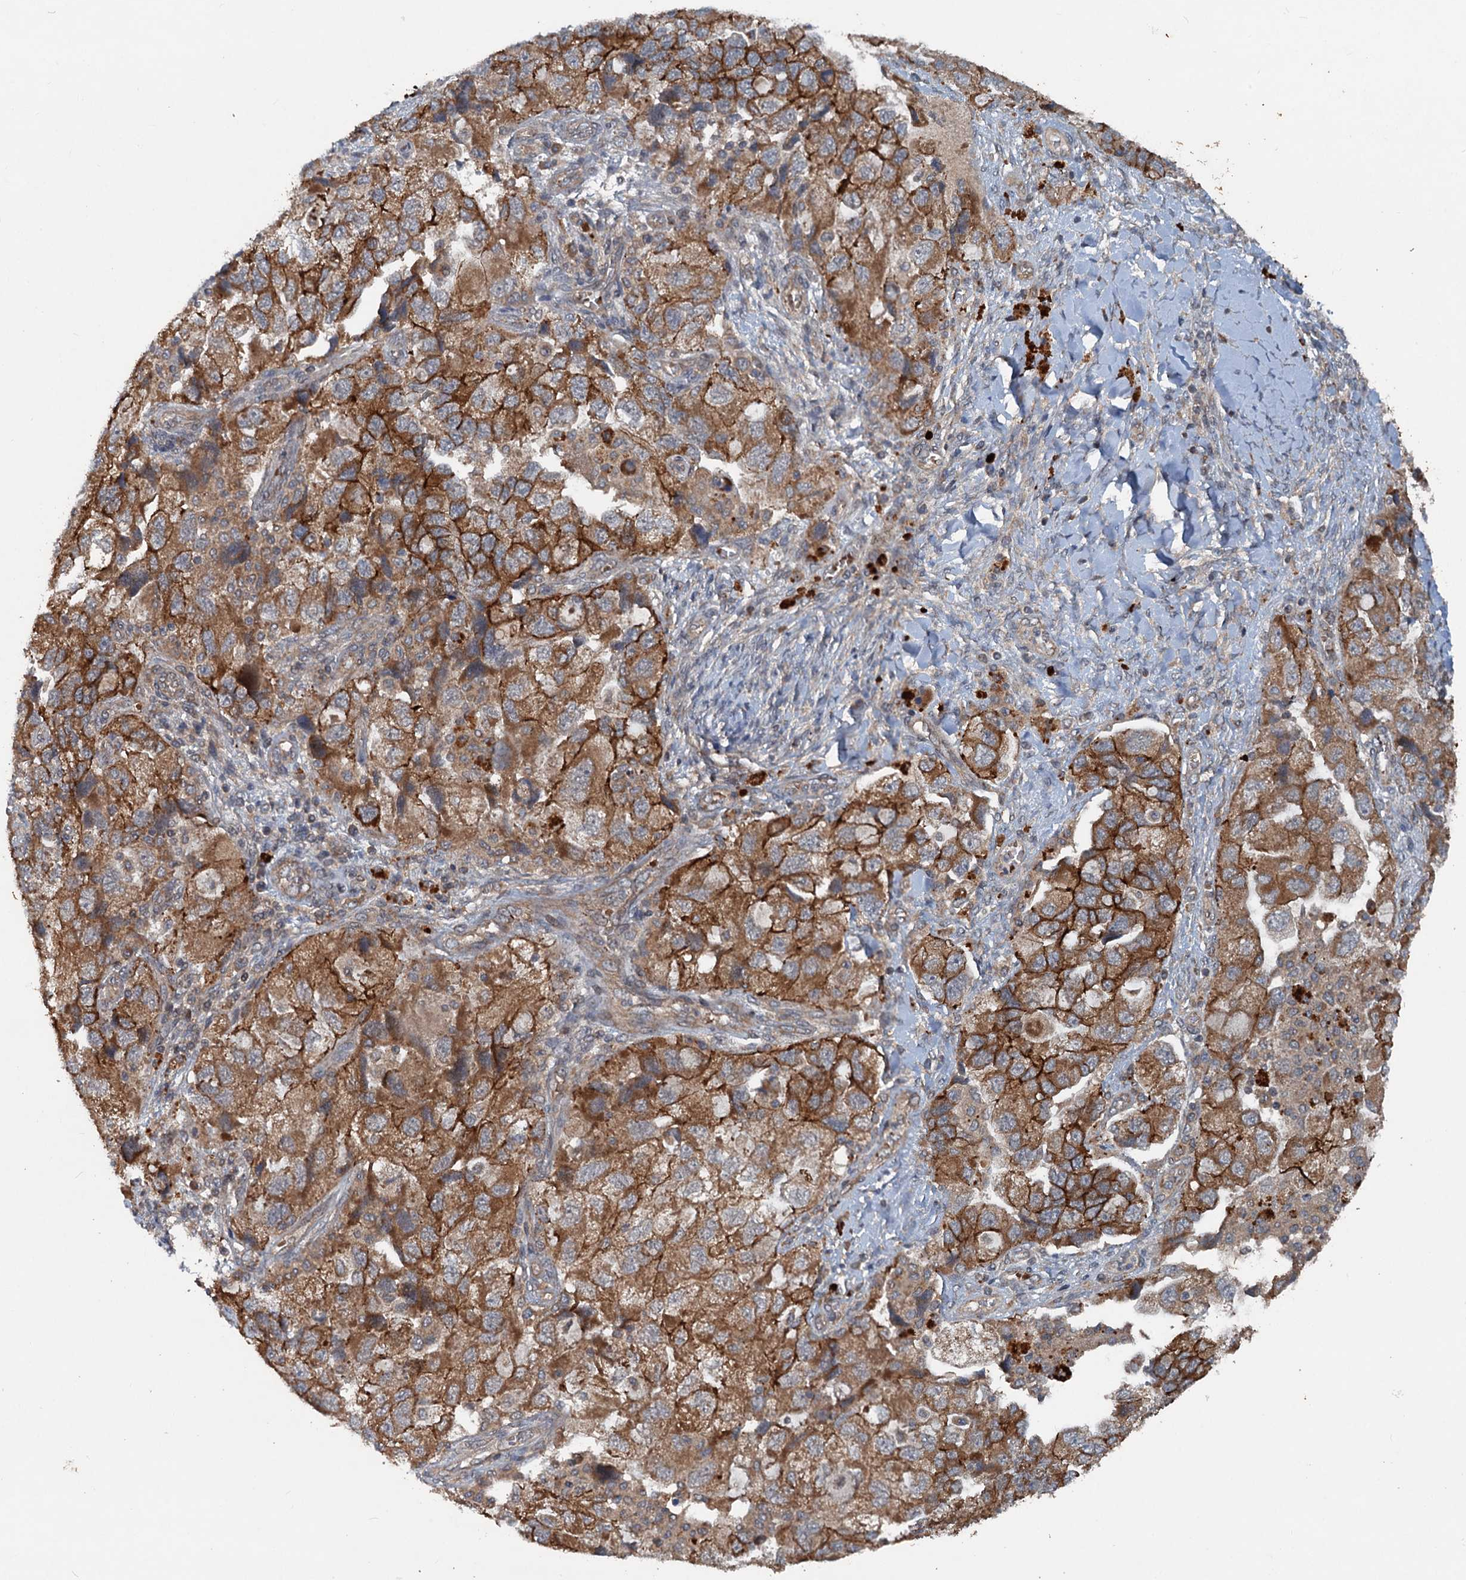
{"staining": {"intensity": "strong", "quantity": ">75%", "location": "cytoplasmic/membranous"}, "tissue": "ovarian cancer", "cell_type": "Tumor cells", "image_type": "cancer", "snomed": [{"axis": "morphology", "description": "Carcinoma, NOS"}, {"axis": "morphology", "description": "Cystadenocarcinoma, serous, NOS"}, {"axis": "topography", "description": "Ovary"}], "caption": "Human ovarian cancer stained with a brown dye reveals strong cytoplasmic/membranous positive positivity in about >75% of tumor cells.", "gene": "N4BP2L2", "patient": {"sex": "female", "age": 69}}